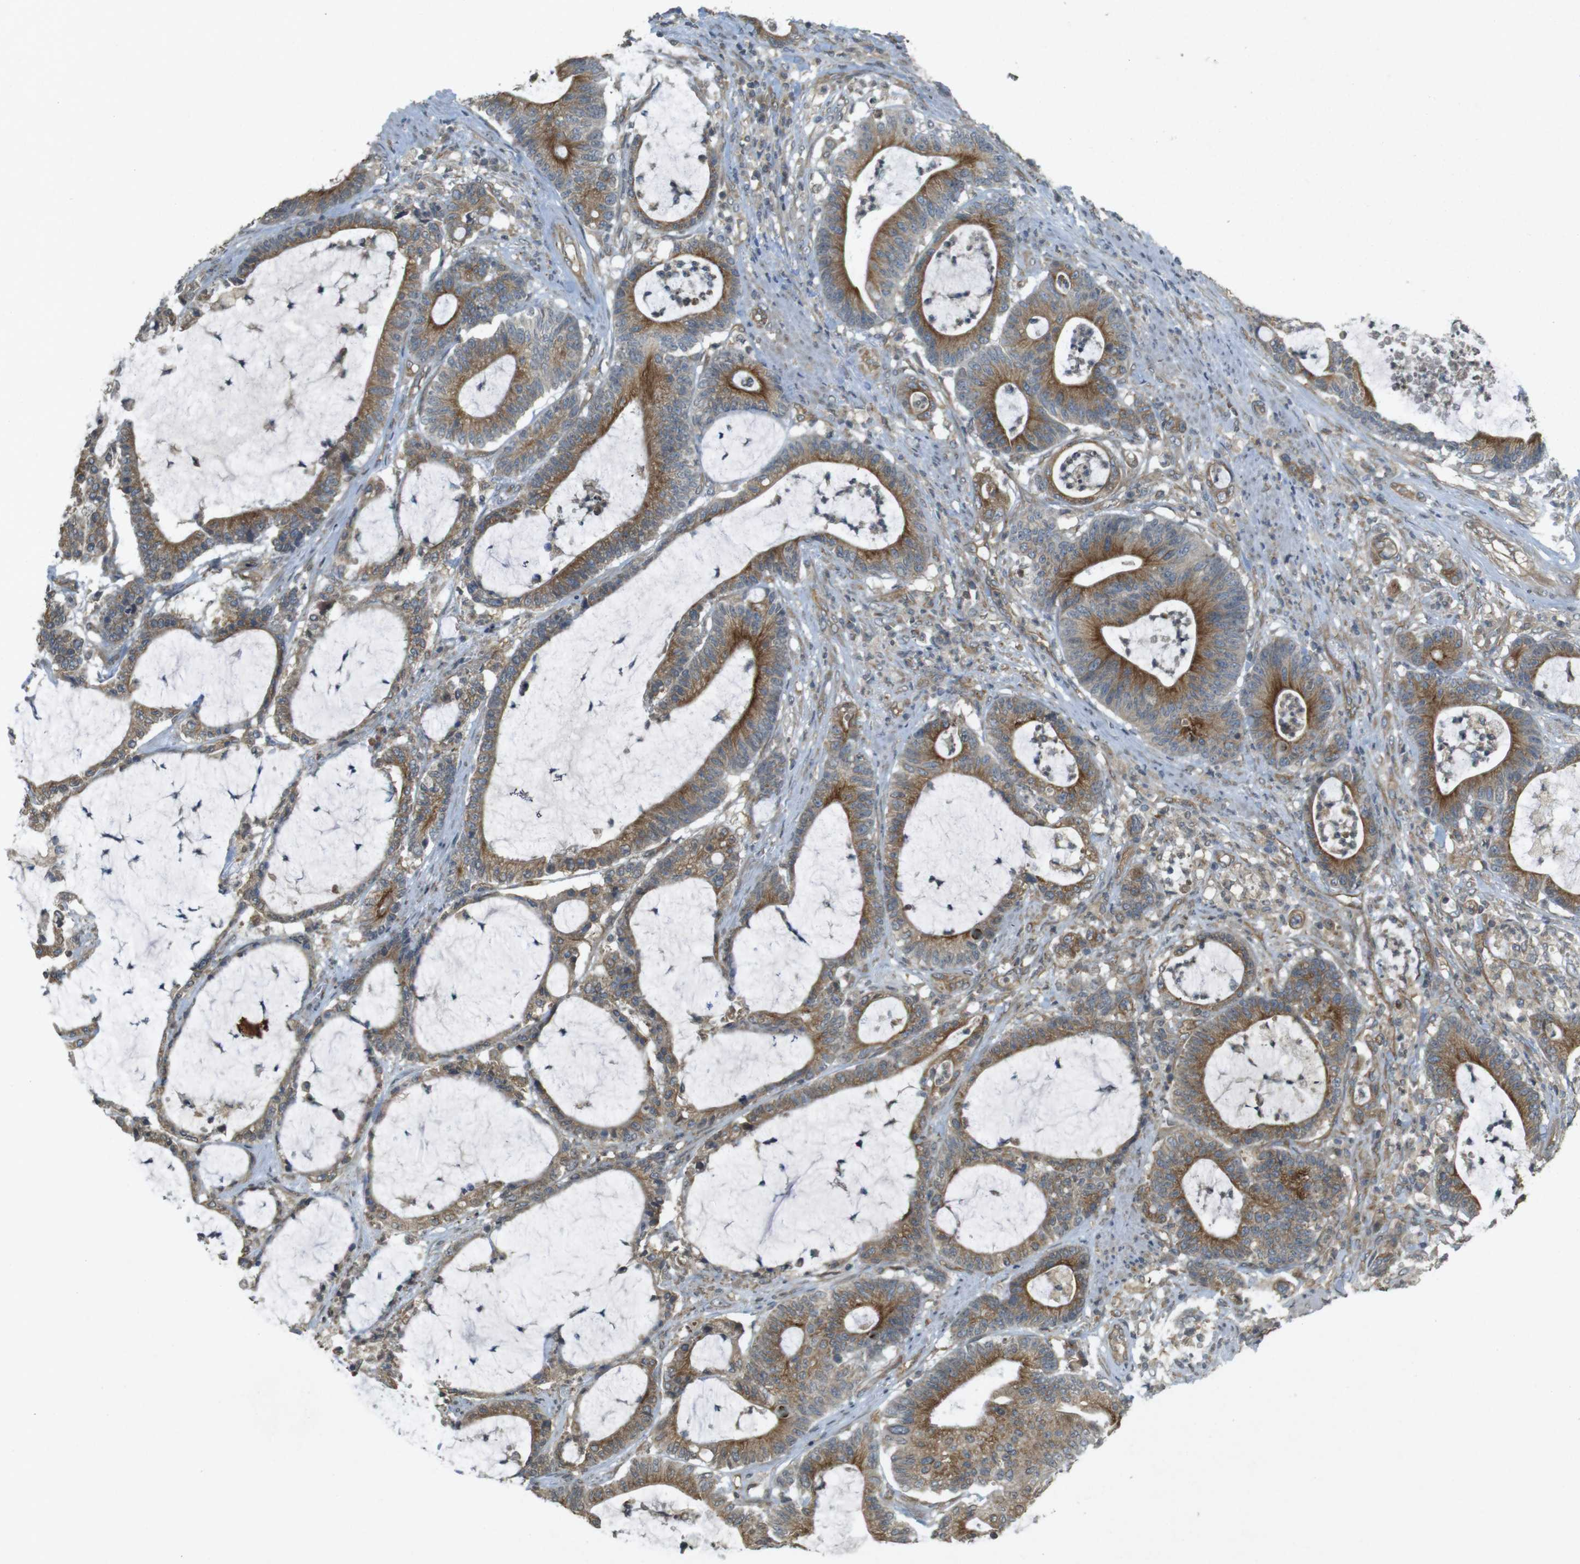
{"staining": {"intensity": "strong", "quantity": ">75%", "location": "cytoplasmic/membranous"}, "tissue": "colorectal cancer", "cell_type": "Tumor cells", "image_type": "cancer", "snomed": [{"axis": "morphology", "description": "Adenocarcinoma, NOS"}, {"axis": "topography", "description": "Colon"}], "caption": "Brown immunohistochemical staining in human colorectal adenocarcinoma reveals strong cytoplasmic/membranous expression in approximately >75% of tumor cells.", "gene": "KIF5B", "patient": {"sex": "female", "age": 84}}